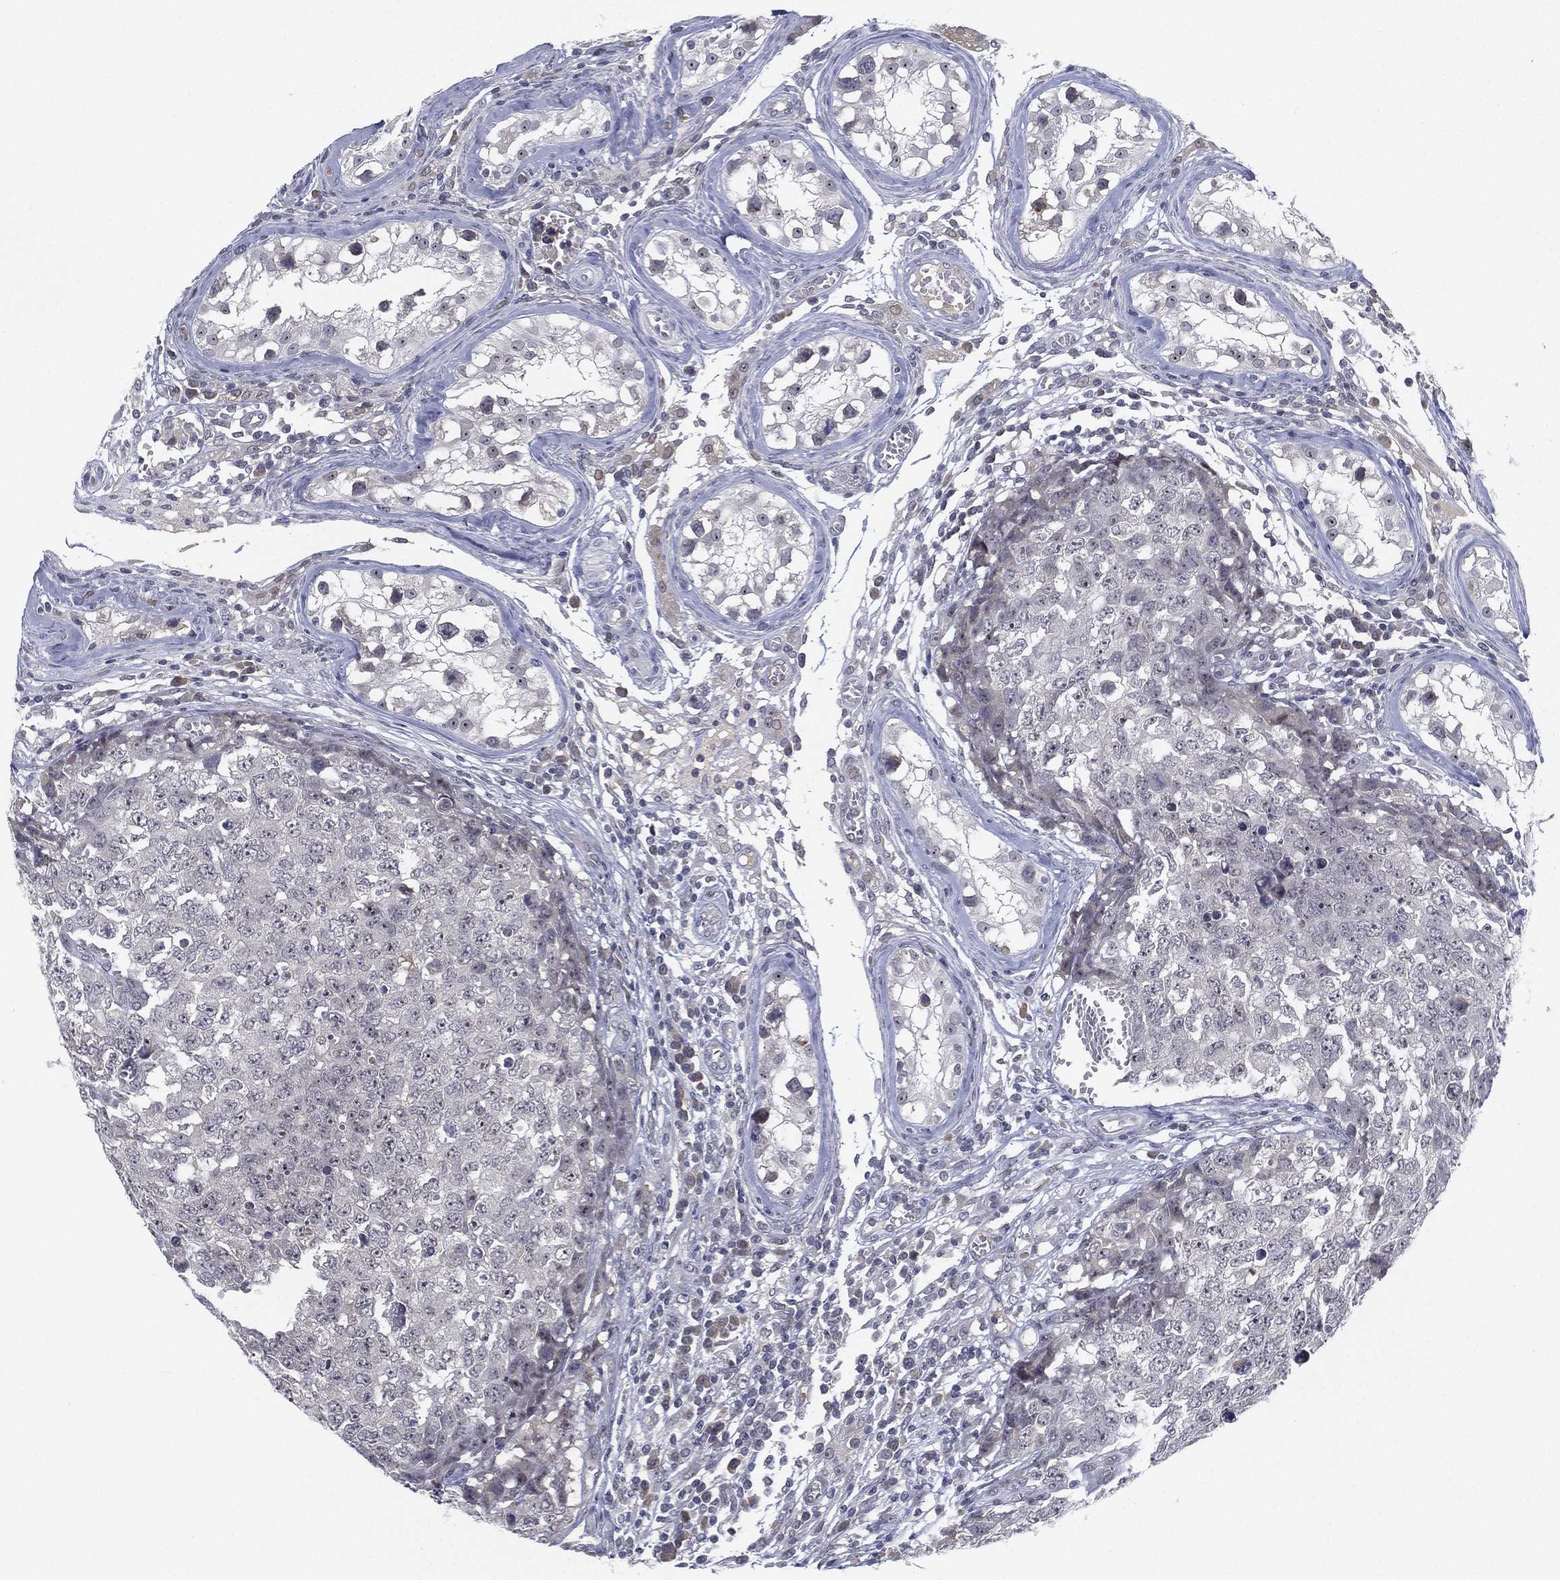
{"staining": {"intensity": "negative", "quantity": "none", "location": "none"}, "tissue": "testis cancer", "cell_type": "Tumor cells", "image_type": "cancer", "snomed": [{"axis": "morphology", "description": "Carcinoma, Embryonal, NOS"}, {"axis": "topography", "description": "Testis"}], "caption": "Tumor cells are negative for brown protein staining in embryonal carcinoma (testis).", "gene": "MS4A8", "patient": {"sex": "male", "age": 23}}